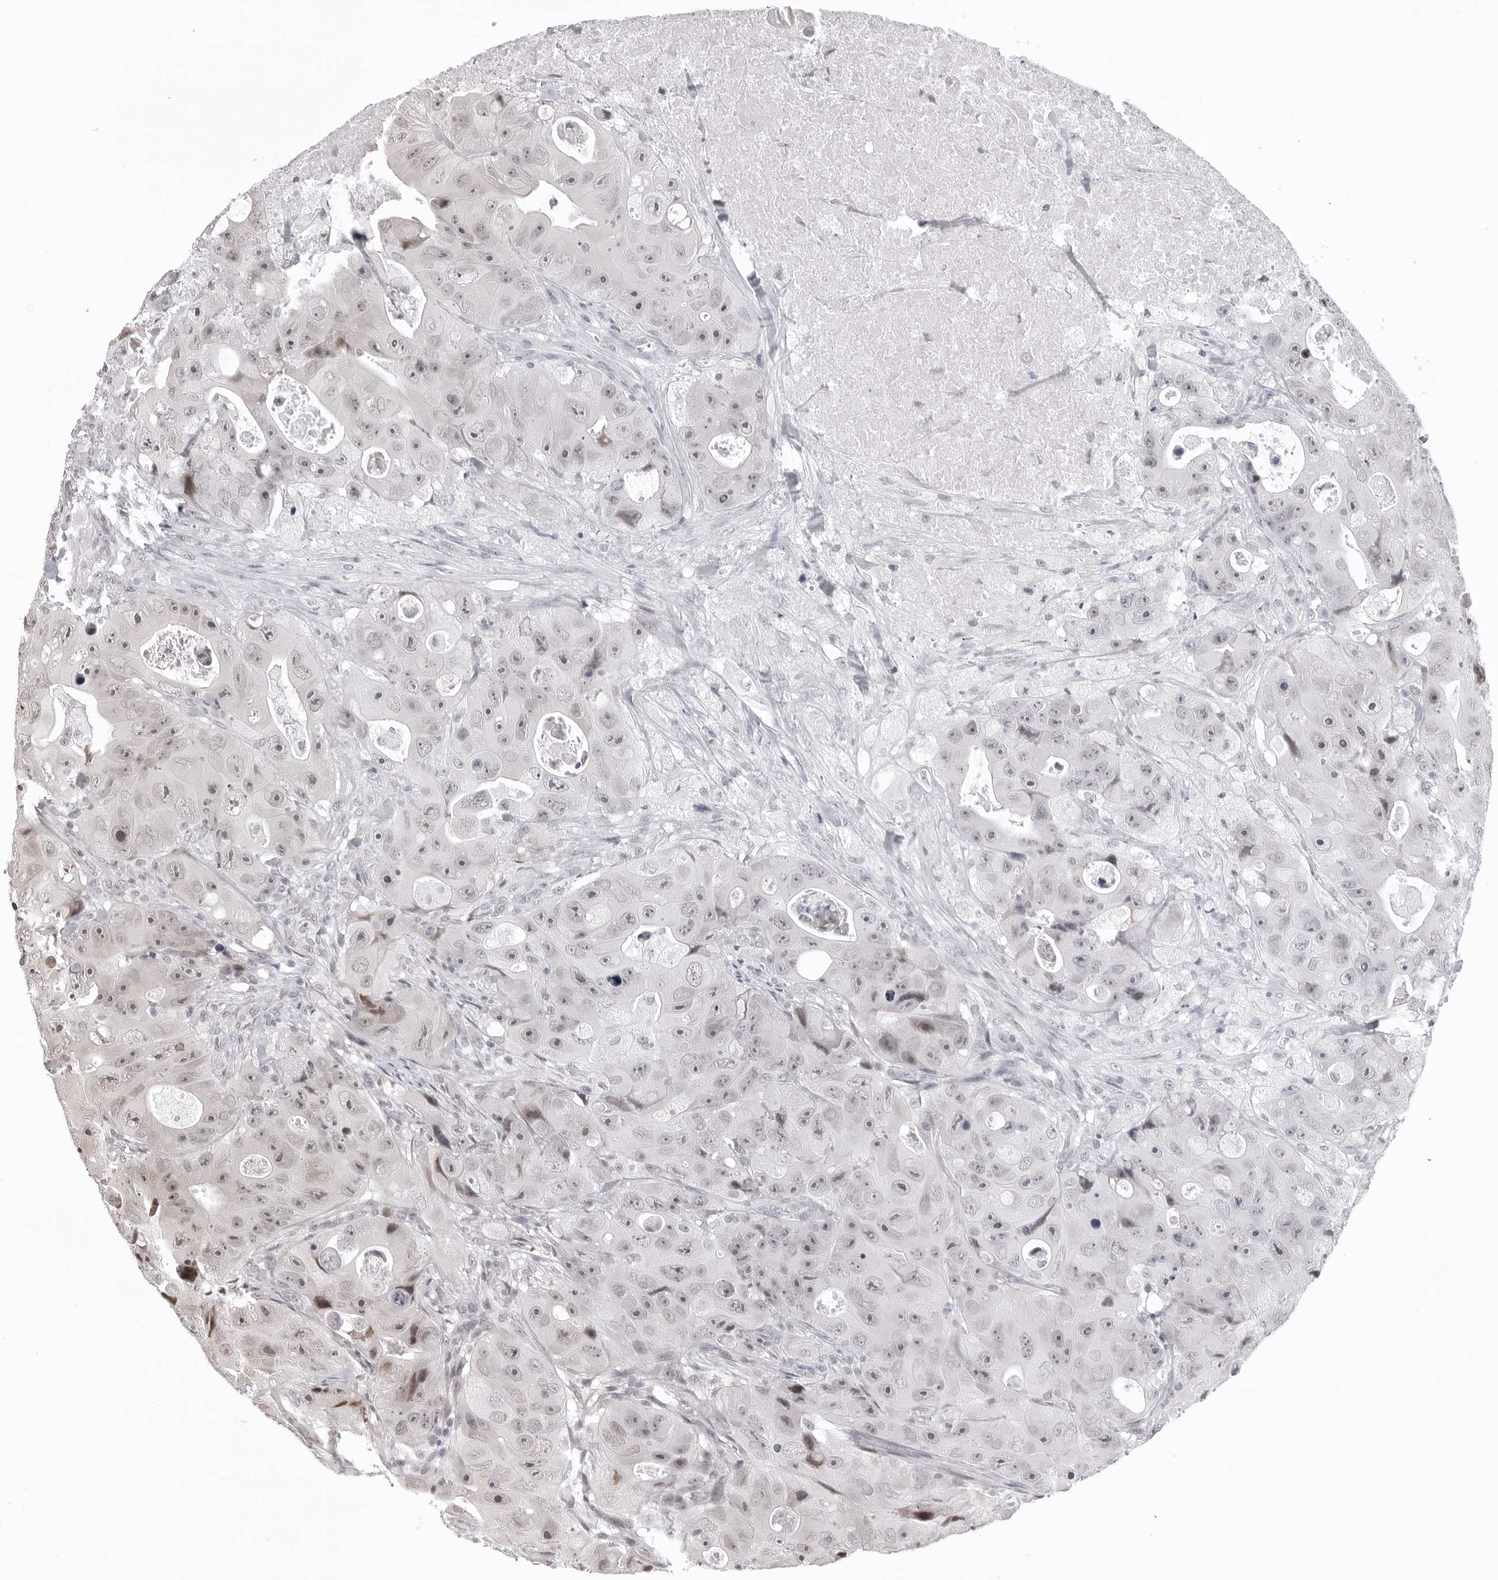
{"staining": {"intensity": "negative", "quantity": "none", "location": "none"}, "tissue": "colorectal cancer", "cell_type": "Tumor cells", "image_type": "cancer", "snomed": [{"axis": "morphology", "description": "Adenocarcinoma, NOS"}, {"axis": "topography", "description": "Colon"}], "caption": "This is a image of IHC staining of adenocarcinoma (colorectal), which shows no staining in tumor cells.", "gene": "PHF3", "patient": {"sex": "female", "age": 46}}